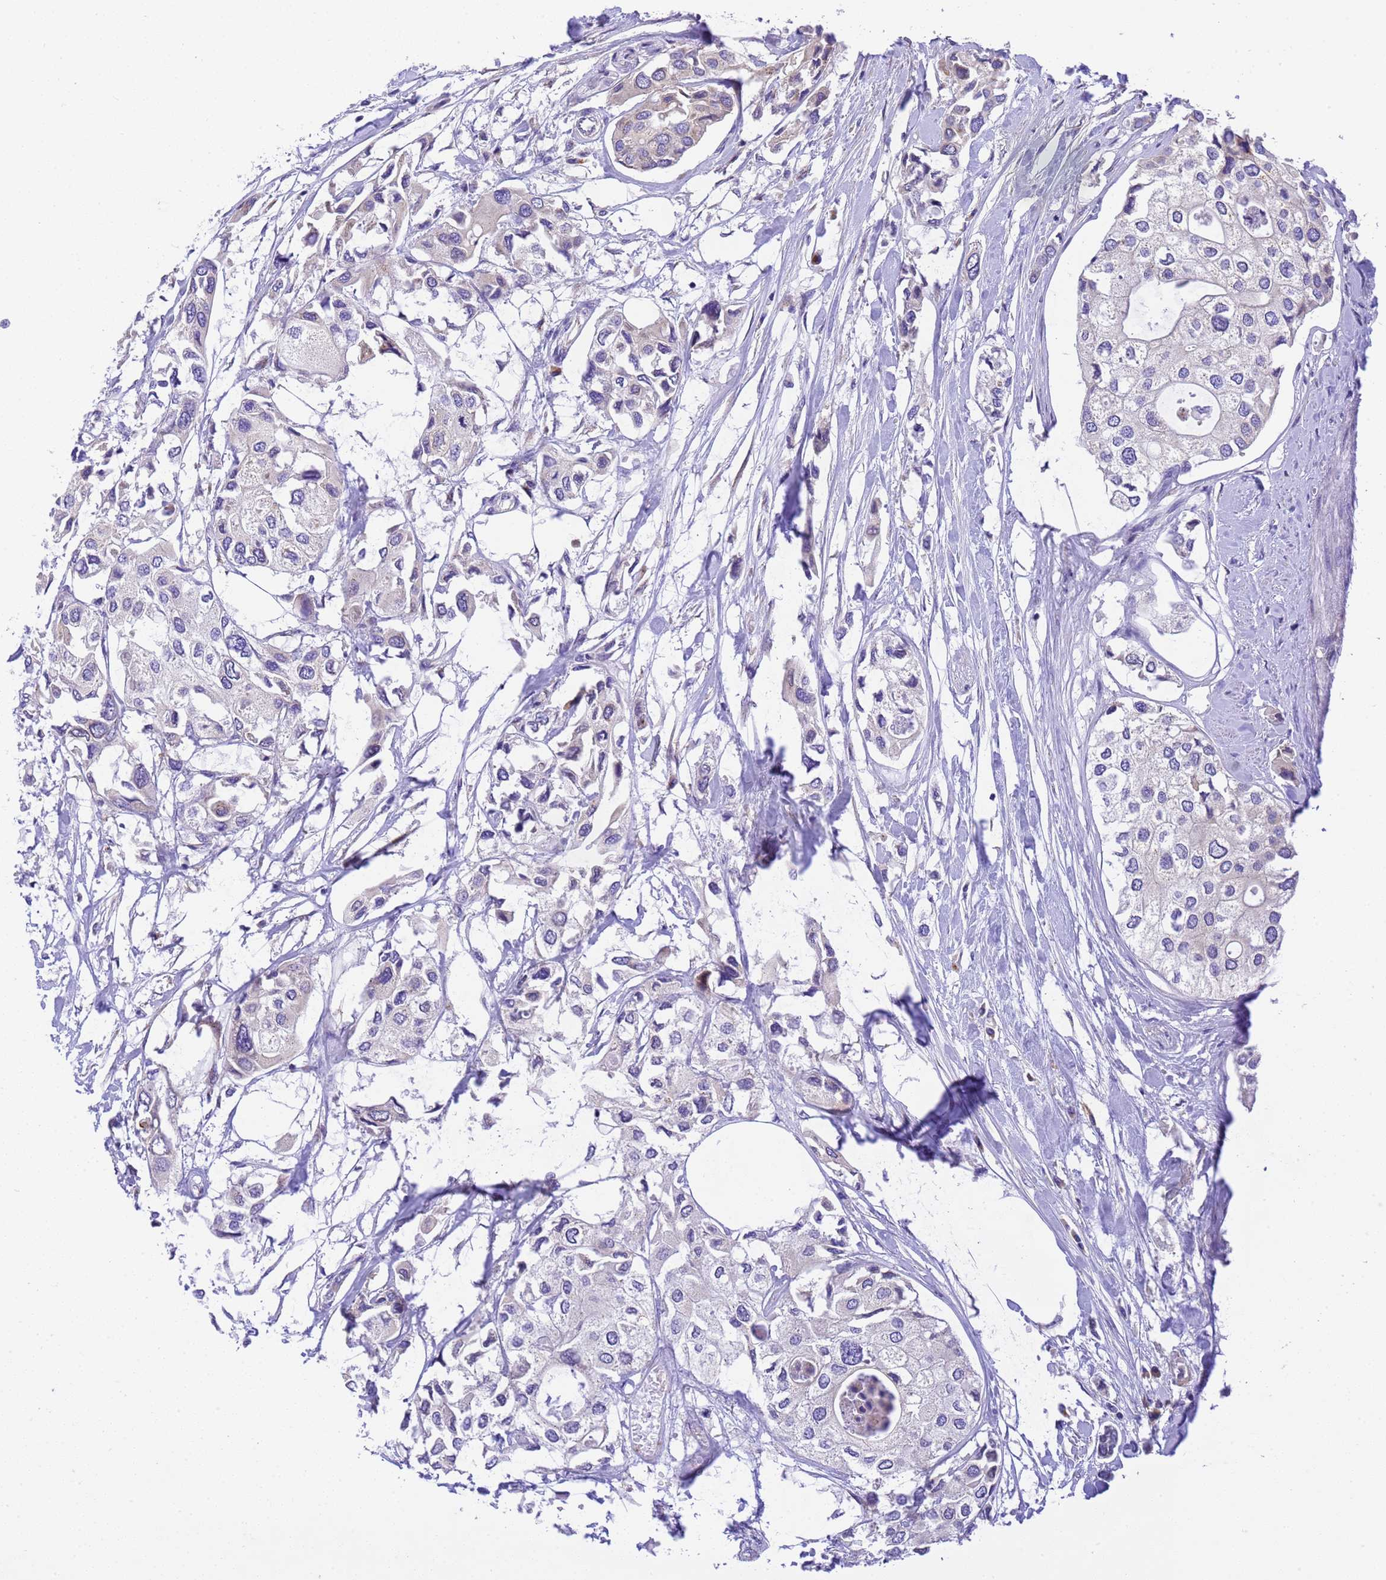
{"staining": {"intensity": "negative", "quantity": "none", "location": "none"}, "tissue": "urothelial cancer", "cell_type": "Tumor cells", "image_type": "cancer", "snomed": [{"axis": "morphology", "description": "Urothelial carcinoma, High grade"}, {"axis": "topography", "description": "Urinary bladder"}], "caption": "Immunohistochemistry (IHC) histopathology image of neoplastic tissue: urothelial cancer stained with DAB (3,3'-diaminobenzidine) displays no significant protein positivity in tumor cells.", "gene": "RHBDD3", "patient": {"sex": "male", "age": 64}}